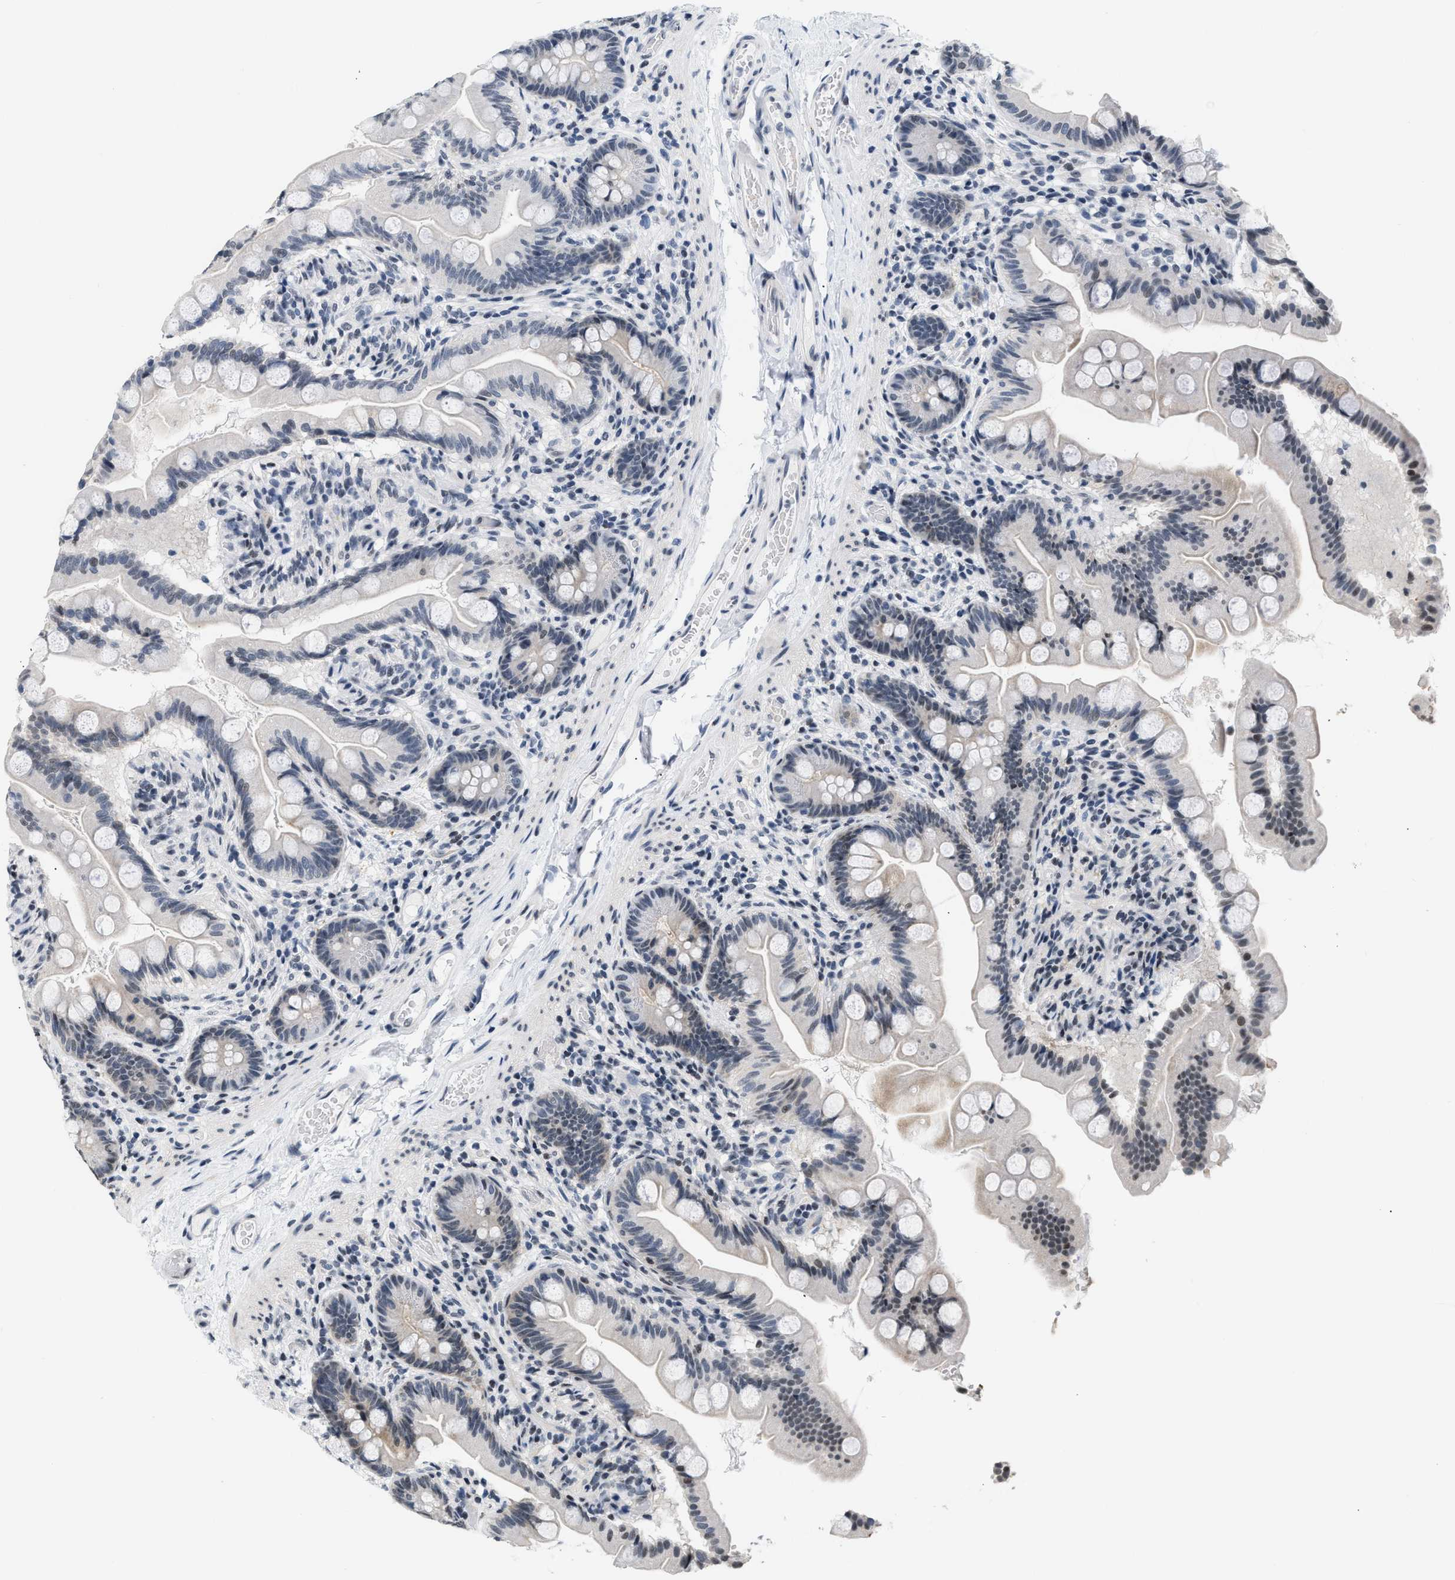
{"staining": {"intensity": "negative", "quantity": "none", "location": "none"}, "tissue": "small intestine", "cell_type": "Glandular cells", "image_type": "normal", "snomed": [{"axis": "morphology", "description": "Normal tissue, NOS"}, {"axis": "topography", "description": "Small intestine"}], "caption": "Immunohistochemical staining of benign small intestine exhibits no significant expression in glandular cells.", "gene": "RAF1", "patient": {"sex": "female", "age": 56}}